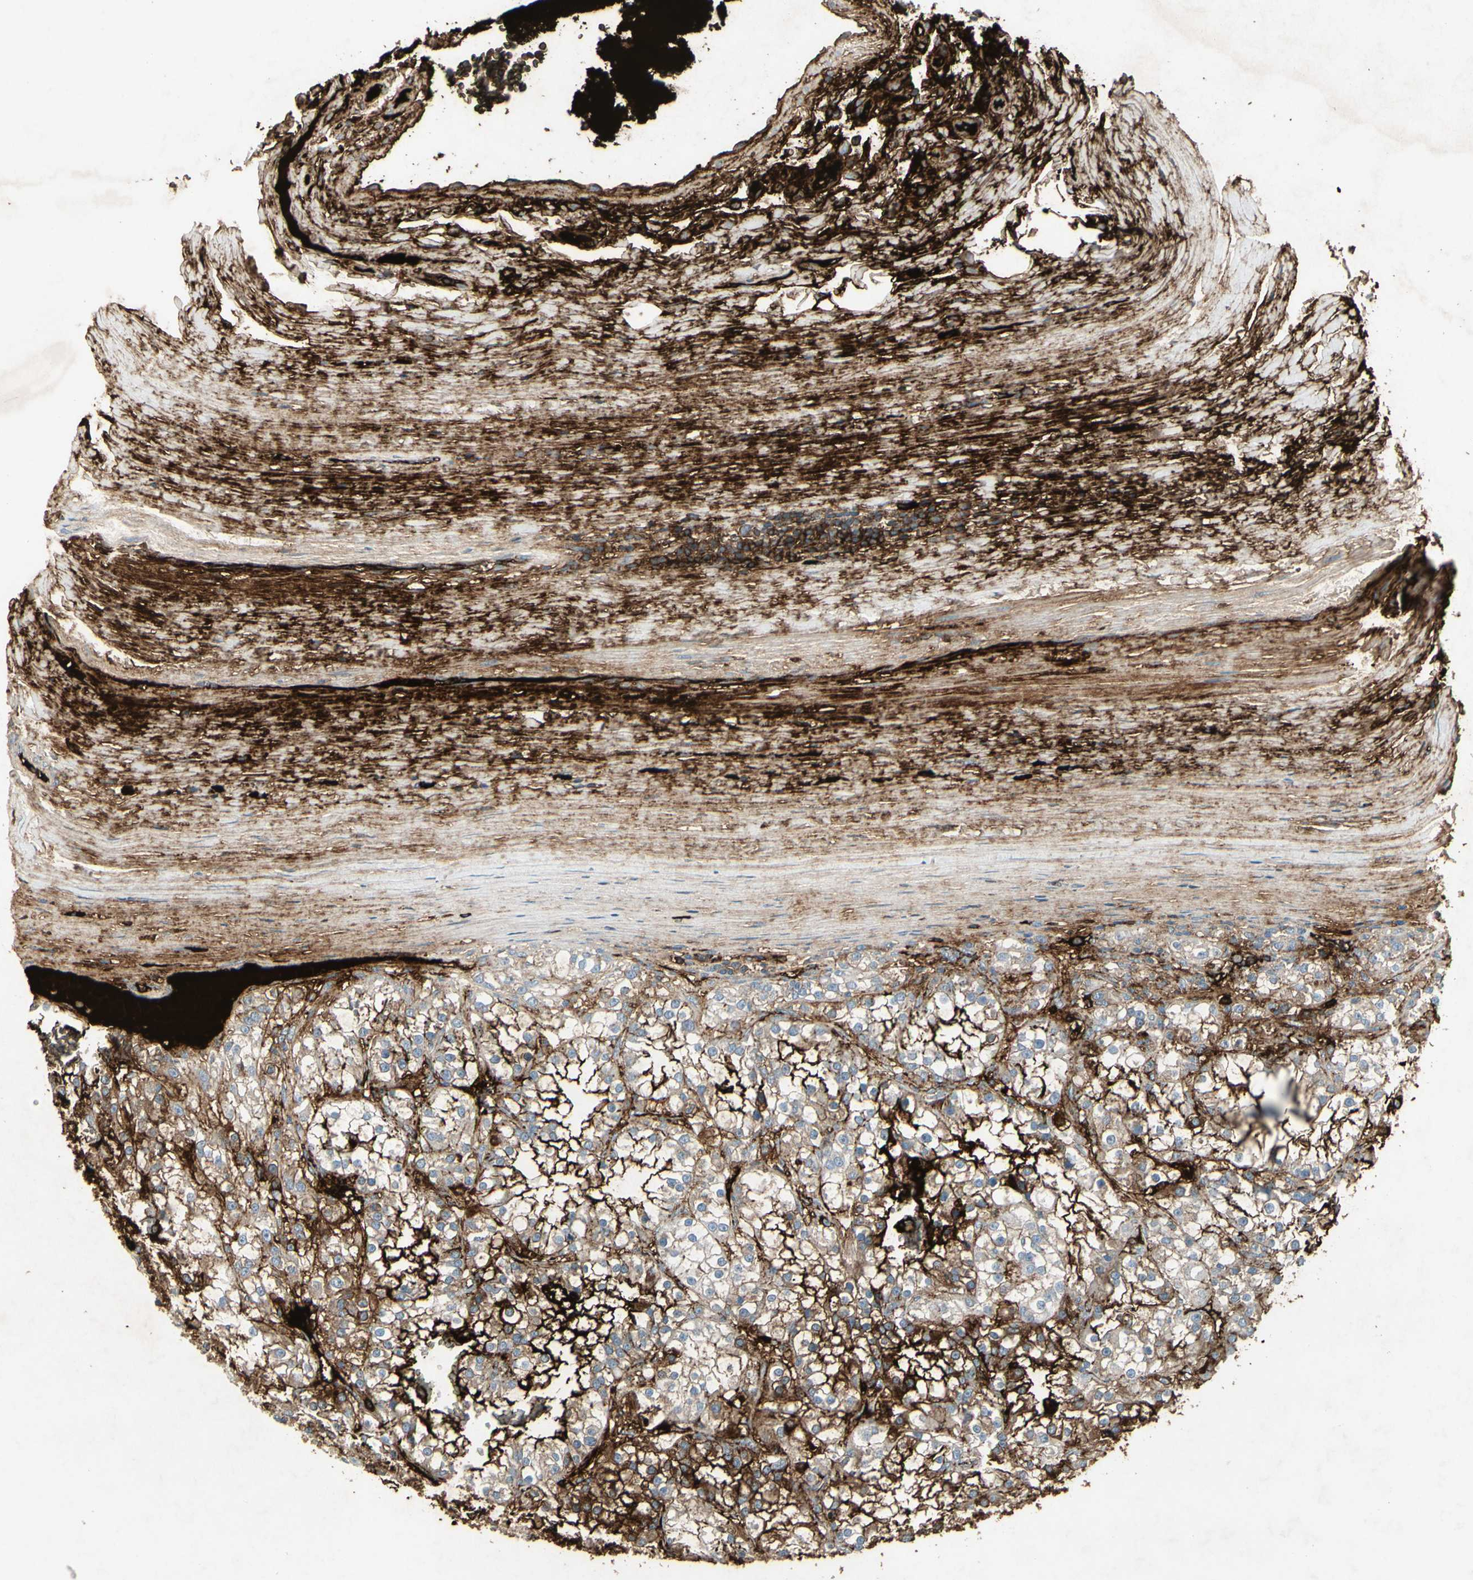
{"staining": {"intensity": "strong", "quantity": ">75%", "location": "cytoplasmic/membranous"}, "tissue": "renal cancer", "cell_type": "Tumor cells", "image_type": "cancer", "snomed": [{"axis": "morphology", "description": "Adenocarcinoma, NOS"}, {"axis": "topography", "description": "Kidney"}], "caption": "A high amount of strong cytoplasmic/membranous expression is present in approximately >75% of tumor cells in renal cancer (adenocarcinoma) tissue.", "gene": "IGHM", "patient": {"sex": "female", "age": 52}}